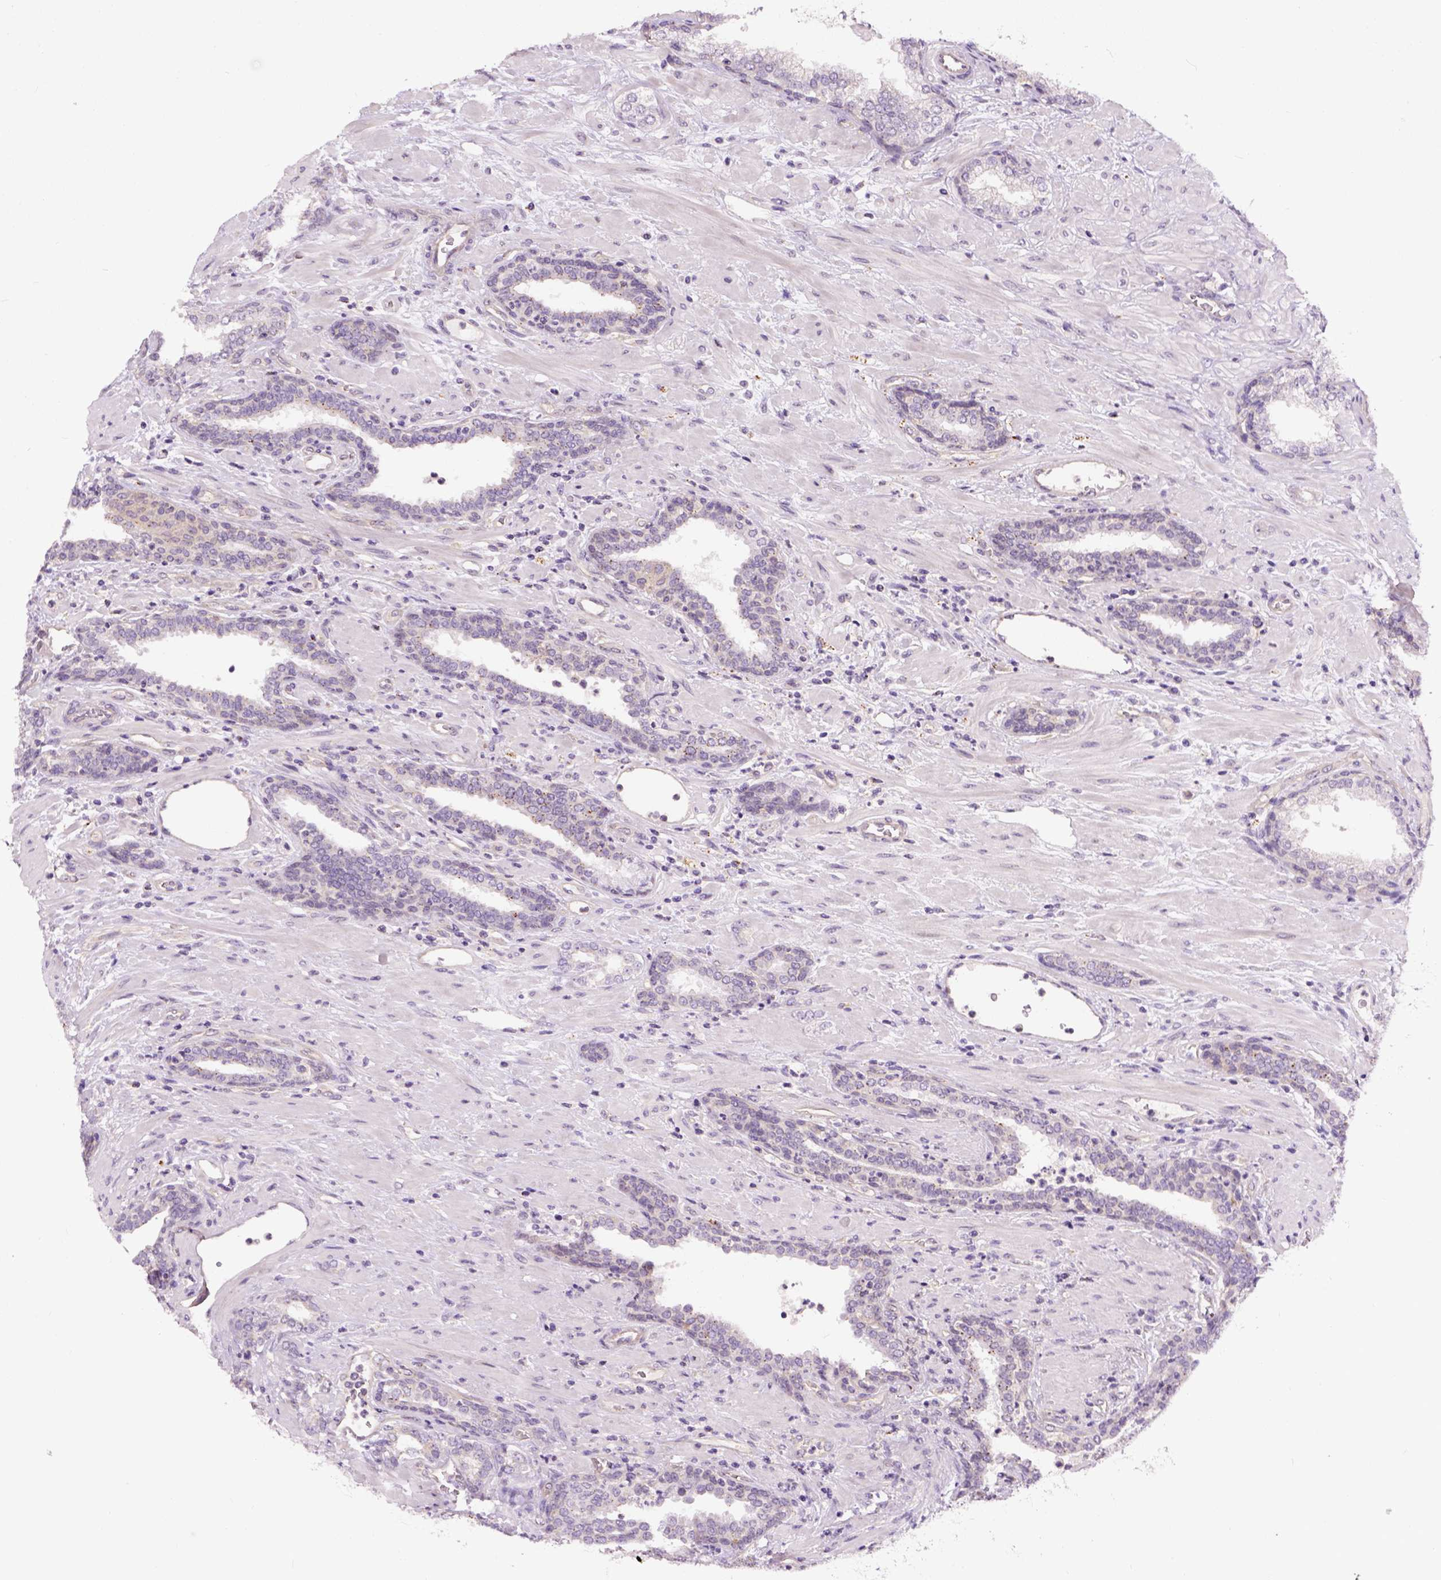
{"staining": {"intensity": "negative", "quantity": "none", "location": "none"}, "tissue": "prostate cancer", "cell_type": "Tumor cells", "image_type": "cancer", "snomed": [{"axis": "morphology", "description": "Adenocarcinoma, Low grade"}, {"axis": "topography", "description": "Prostate"}], "caption": "There is no significant positivity in tumor cells of prostate low-grade adenocarcinoma.", "gene": "KAZN", "patient": {"sex": "male", "age": 61}}